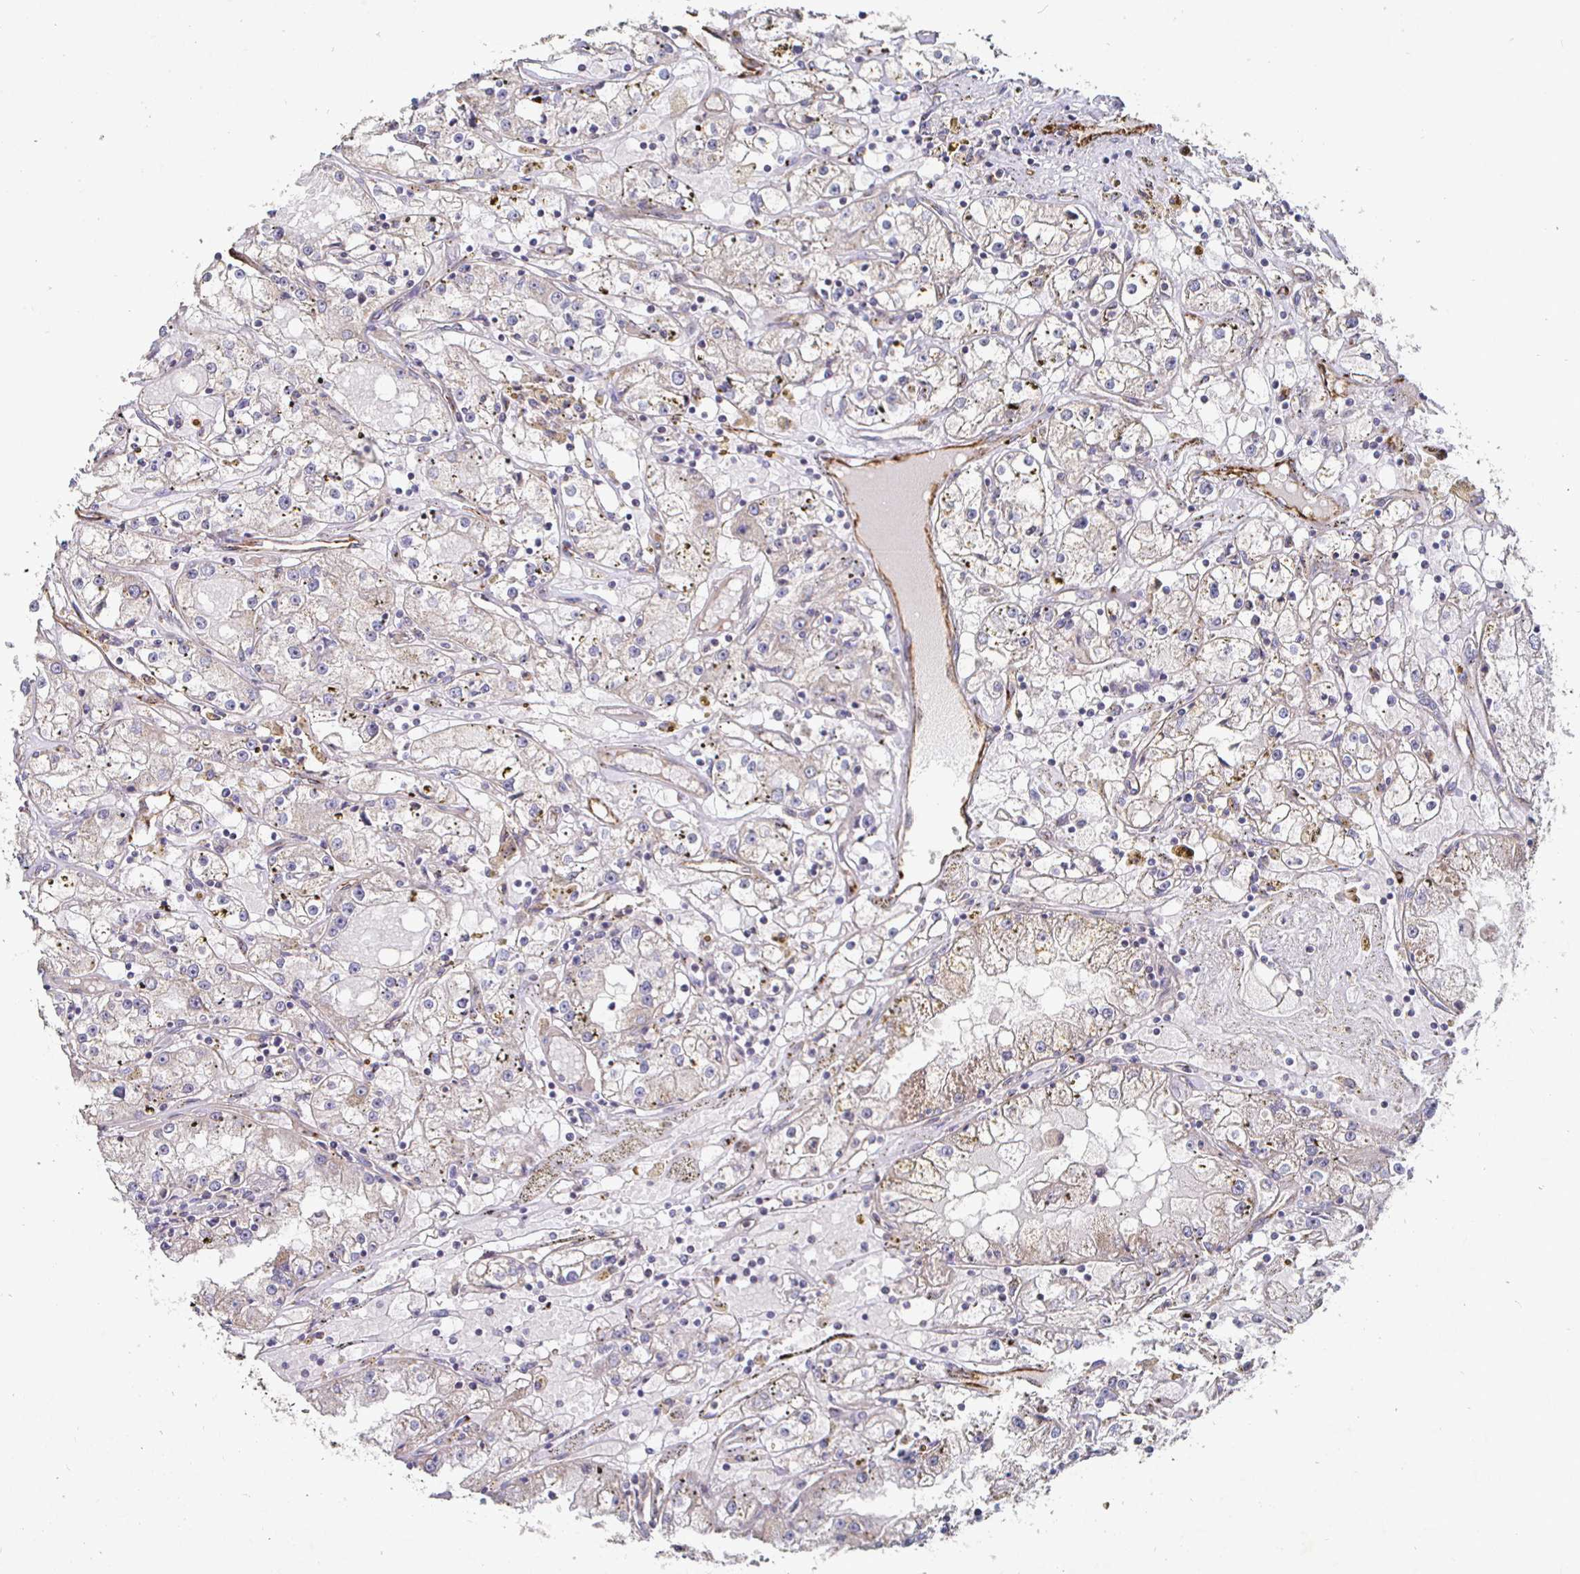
{"staining": {"intensity": "negative", "quantity": "none", "location": "none"}, "tissue": "renal cancer", "cell_type": "Tumor cells", "image_type": "cancer", "snomed": [{"axis": "morphology", "description": "Adenocarcinoma, NOS"}, {"axis": "topography", "description": "Kidney"}], "caption": "Immunohistochemistry histopathology image of renal adenocarcinoma stained for a protein (brown), which exhibits no positivity in tumor cells. (Stains: DAB immunohistochemistry (IHC) with hematoxylin counter stain, Microscopy: brightfield microscopy at high magnification).", "gene": "NRSN1", "patient": {"sex": "male", "age": 56}}